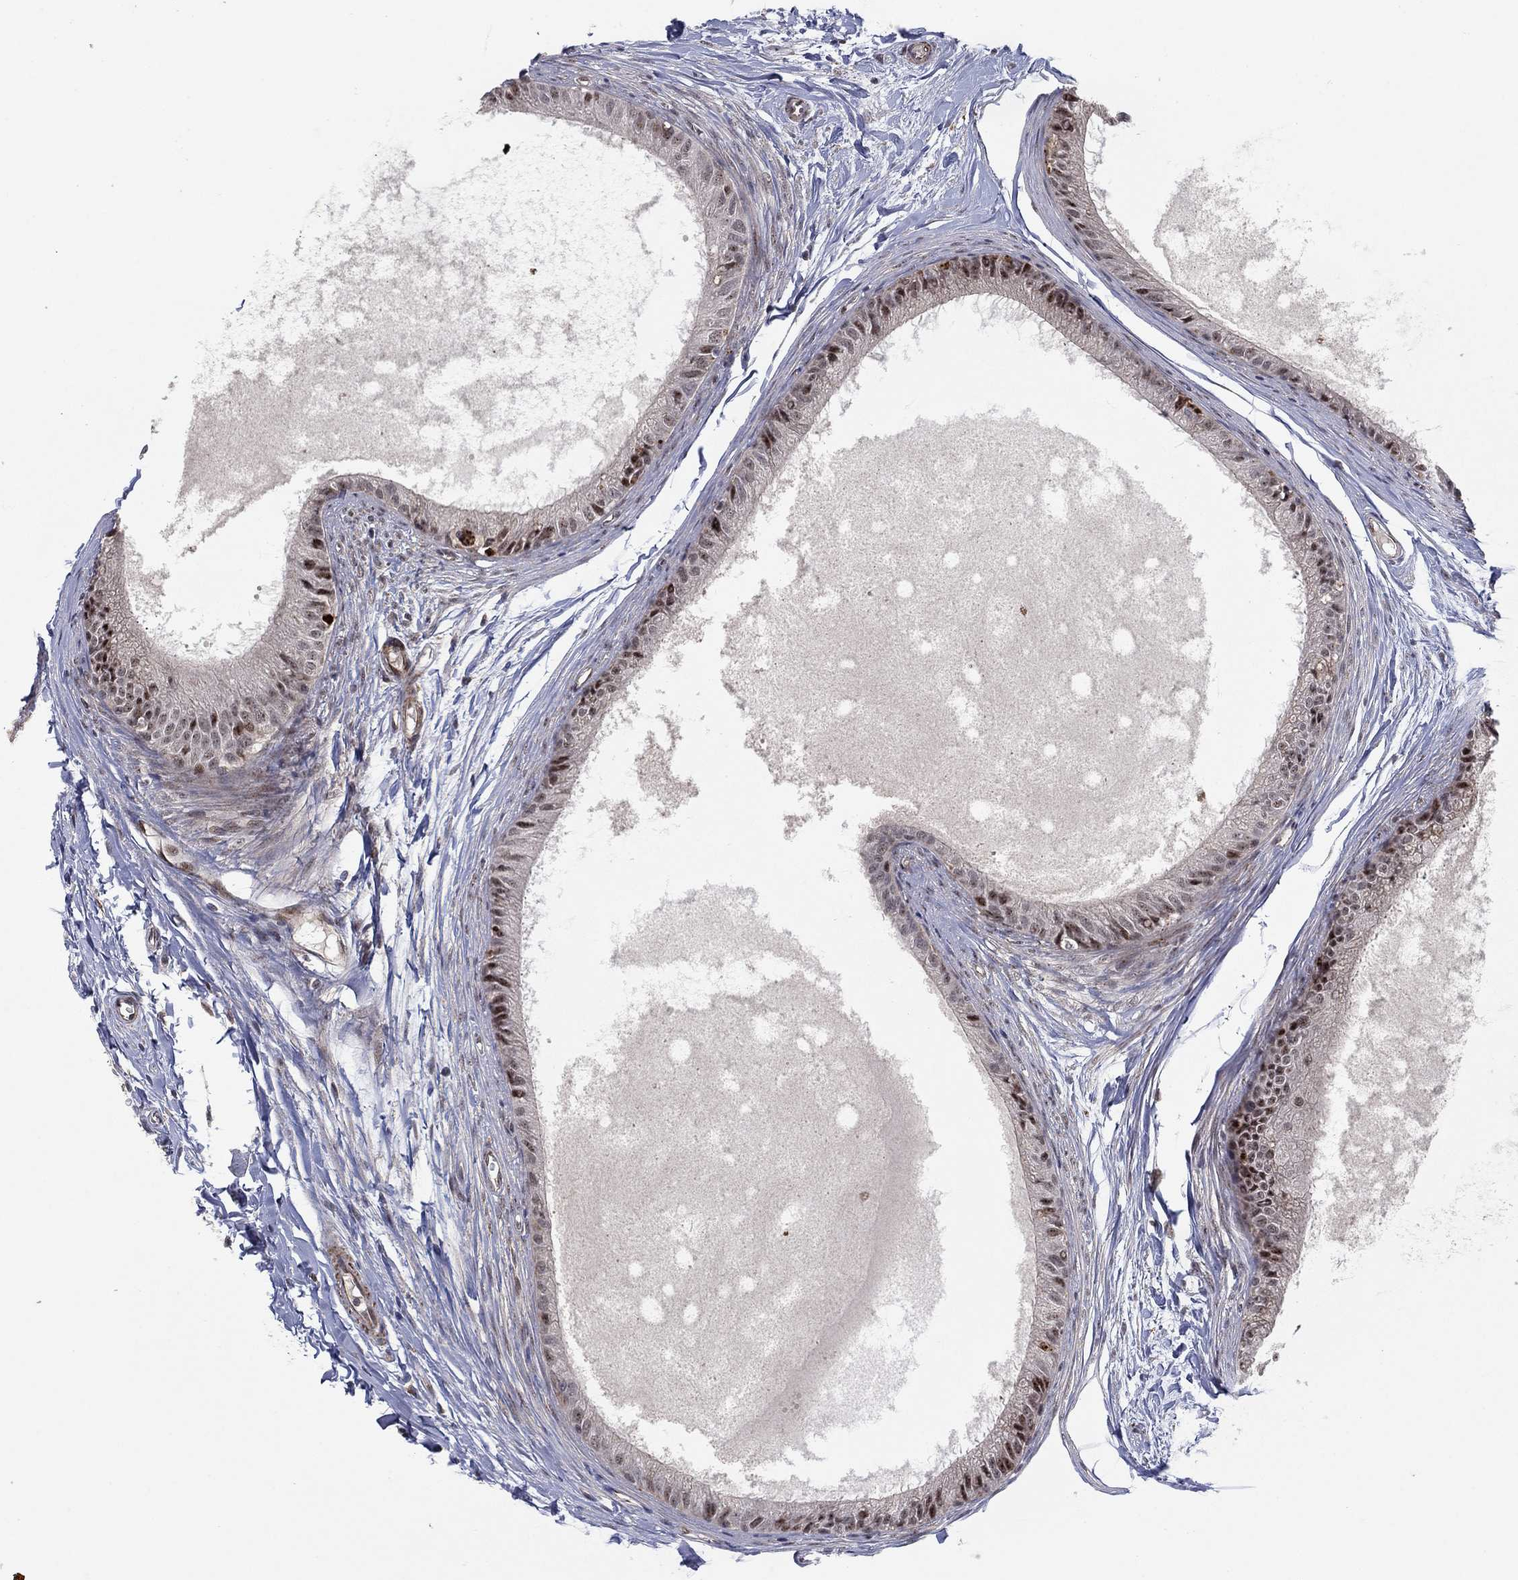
{"staining": {"intensity": "strong", "quantity": "<25%", "location": "nuclear"}, "tissue": "epididymis", "cell_type": "Glandular cells", "image_type": "normal", "snomed": [{"axis": "morphology", "description": "Normal tissue, NOS"}, {"axis": "topography", "description": "Epididymis"}], "caption": "A medium amount of strong nuclear positivity is identified in about <25% of glandular cells in normal epididymis.", "gene": "ZNF395", "patient": {"sex": "male", "age": 51}}